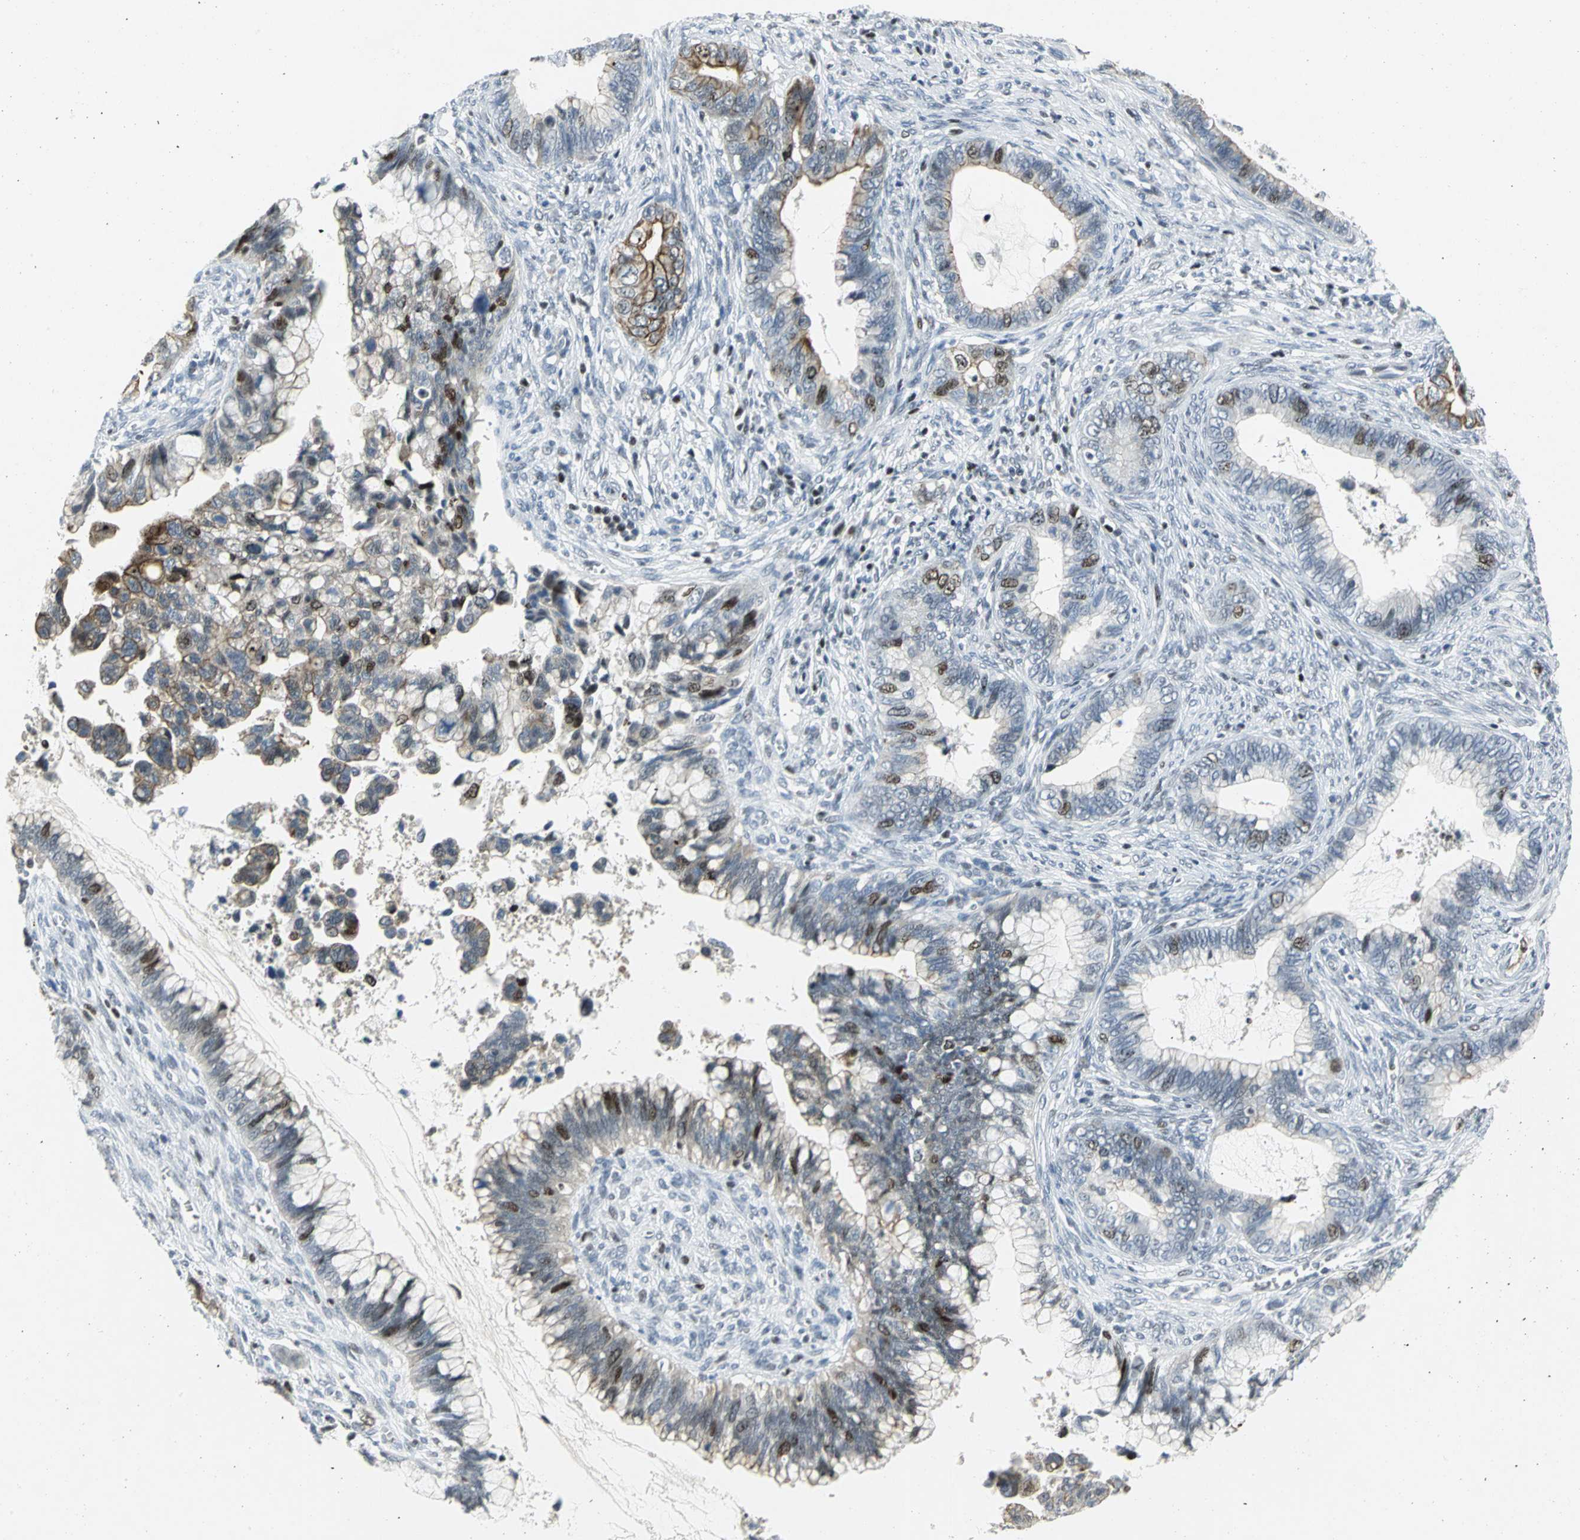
{"staining": {"intensity": "moderate", "quantity": "<25%", "location": "nuclear"}, "tissue": "cervical cancer", "cell_type": "Tumor cells", "image_type": "cancer", "snomed": [{"axis": "morphology", "description": "Adenocarcinoma, NOS"}, {"axis": "topography", "description": "Cervix"}], "caption": "Tumor cells display moderate nuclear expression in approximately <25% of cells in cervical adenocarcinoma.", "gene": "RPA1", "patient": {"sex": "female", "age": 44}}